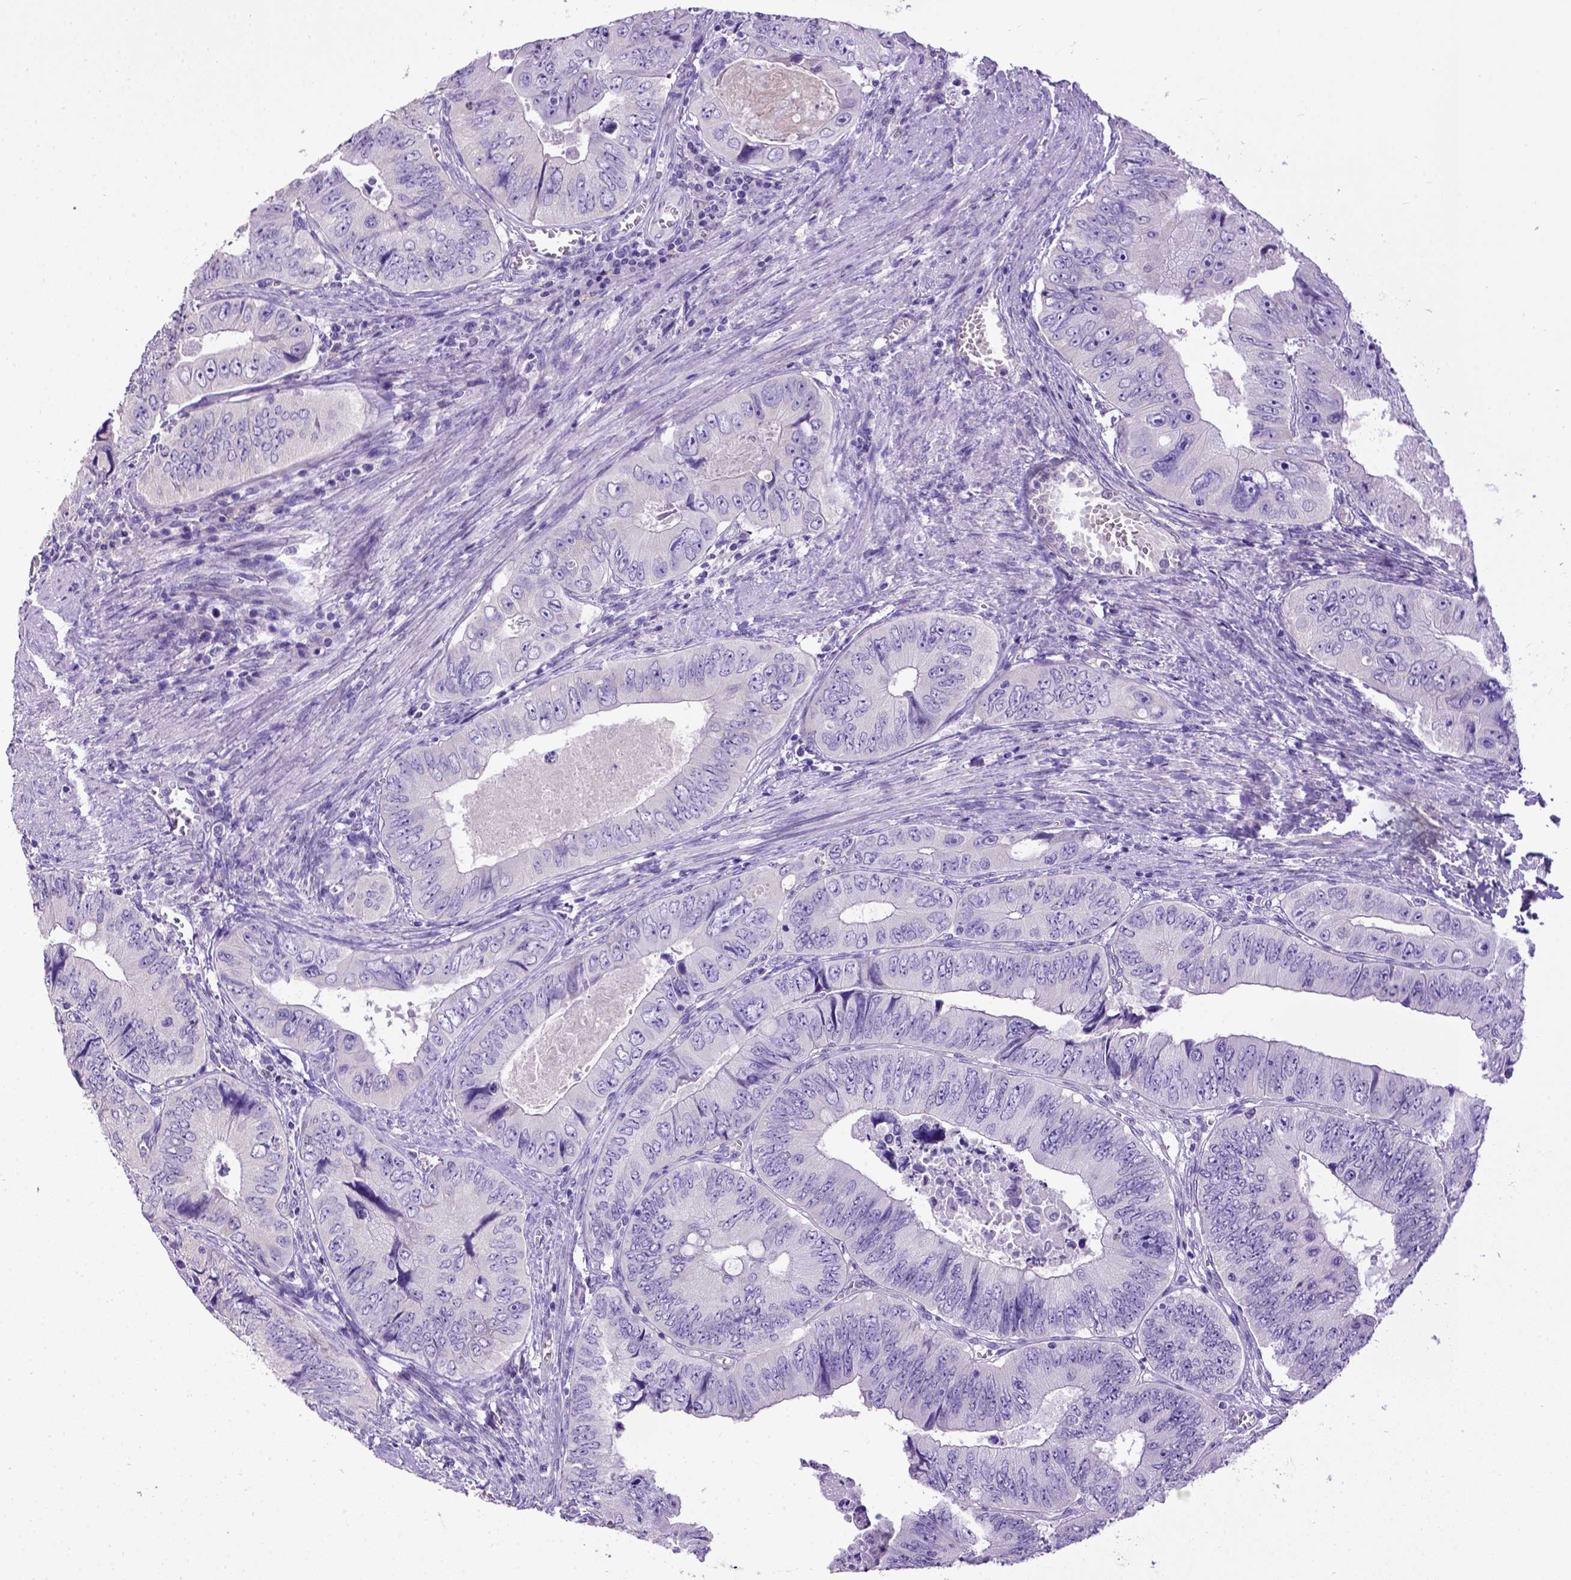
{"staining": {"intensity": "negative", "quantity": "none", "location": "none"}, "tissue": "colorectal cancer", "cell_type": "Tumor cells", "image_type": "cancer", "snomed": [{"axis": "morphology", "description": "Adenocarcinoma, NOS"}, {"axis": "topography", "description": "Colon"}], "caption": "This is an immunohistochemistry micrograph of colorectal adenocarcinoma. There is no staining in tumor cells.", "gene": "SPEF1", "patient": {"sex": "female", "age": 84}}